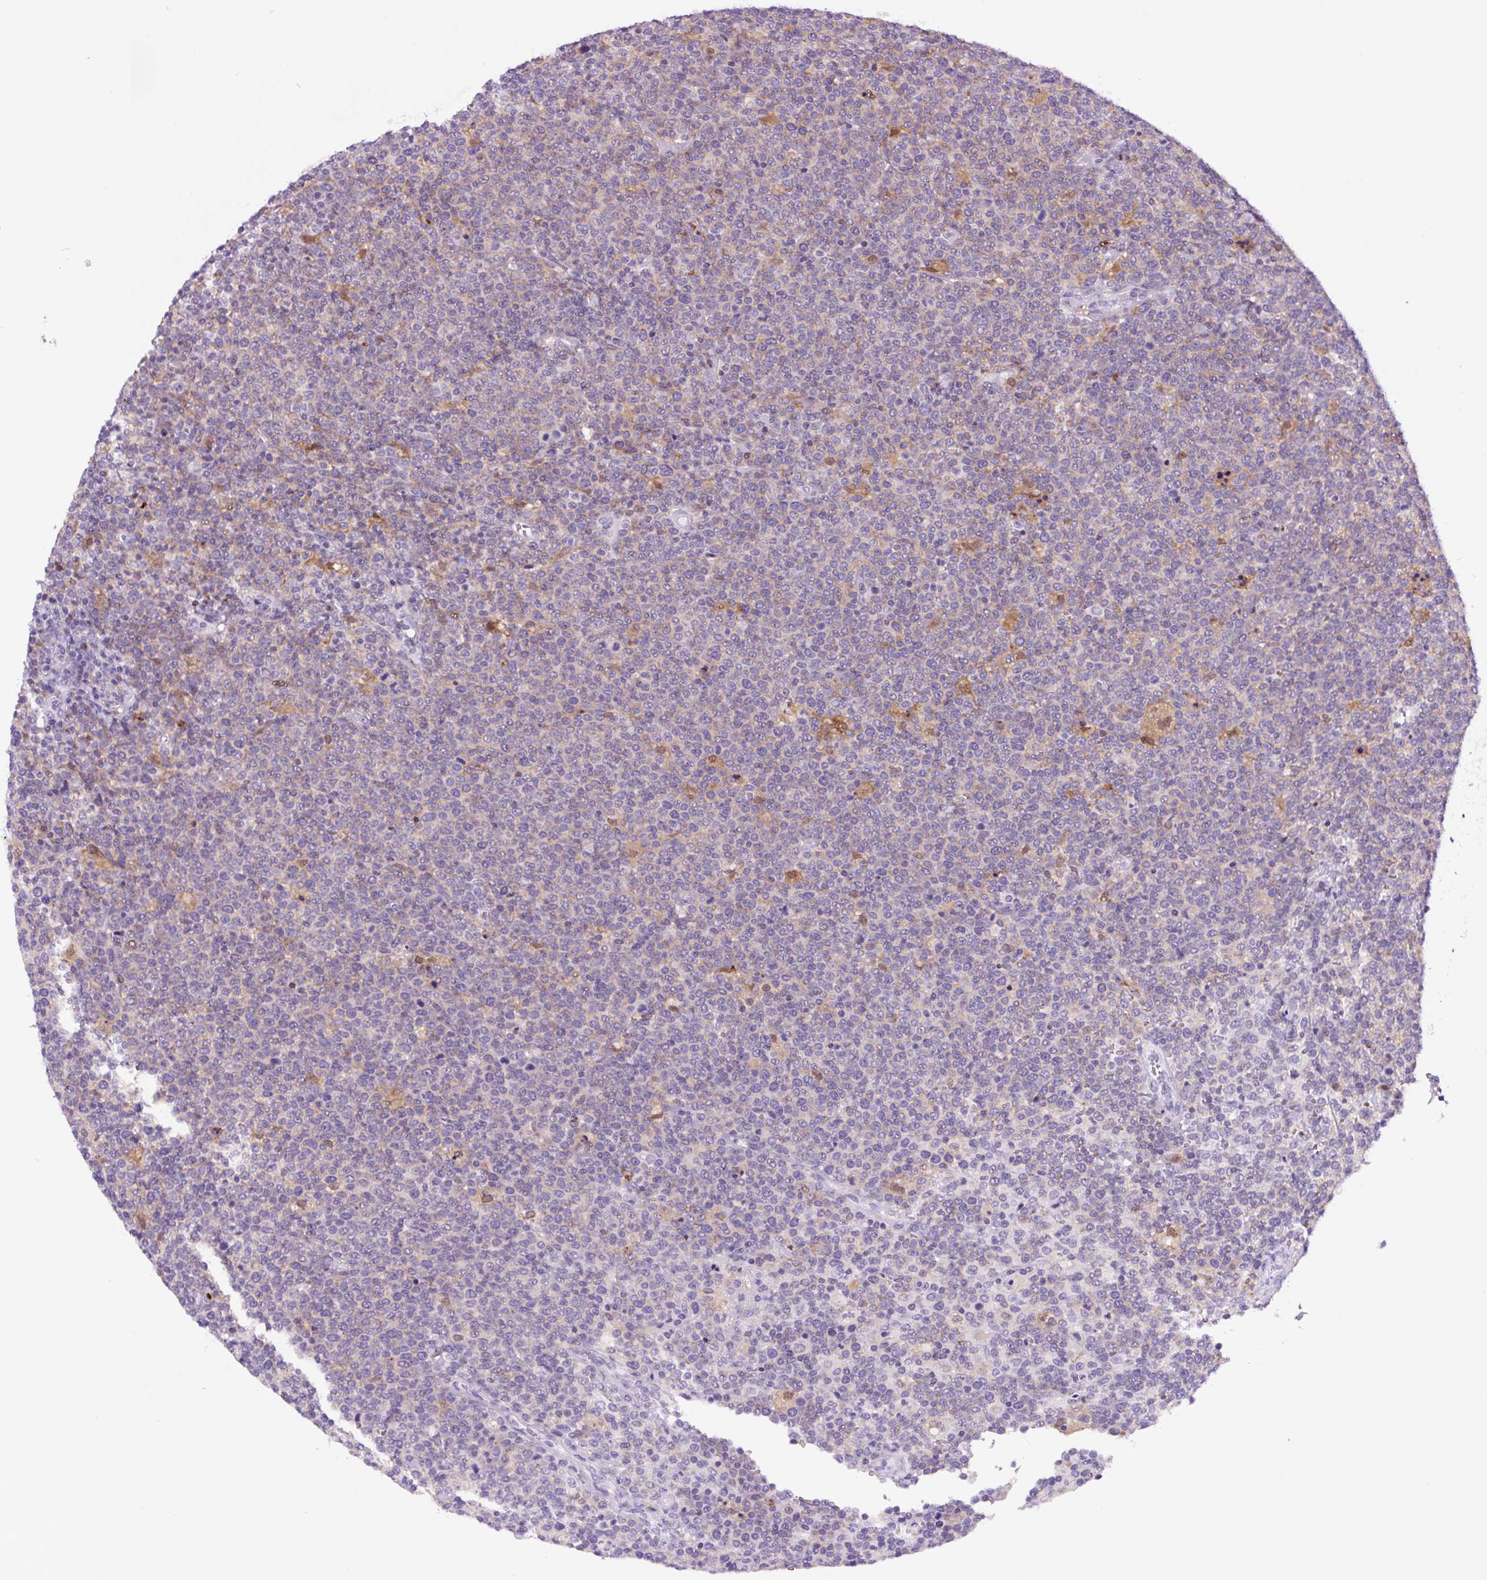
{"staining": {"intensity": "negative", "quantity": "none", "location": "none"}, "tissue": "lymphoma", "cell_type": "Tumor cells", "image_type": "cancer", "snomed": [{"axis": "morphology", "description": "Malignant lymphoma, non-Hodgkin's type, High grade"}, {"axis": "topography", "description": "Lymph node"}], "caption": "This is an immunohistochemistry image of human lymphoma. There is no expression in tumor cells.", "gene": "TAFA3", "patient": {"sex": "male", "age": 61}}